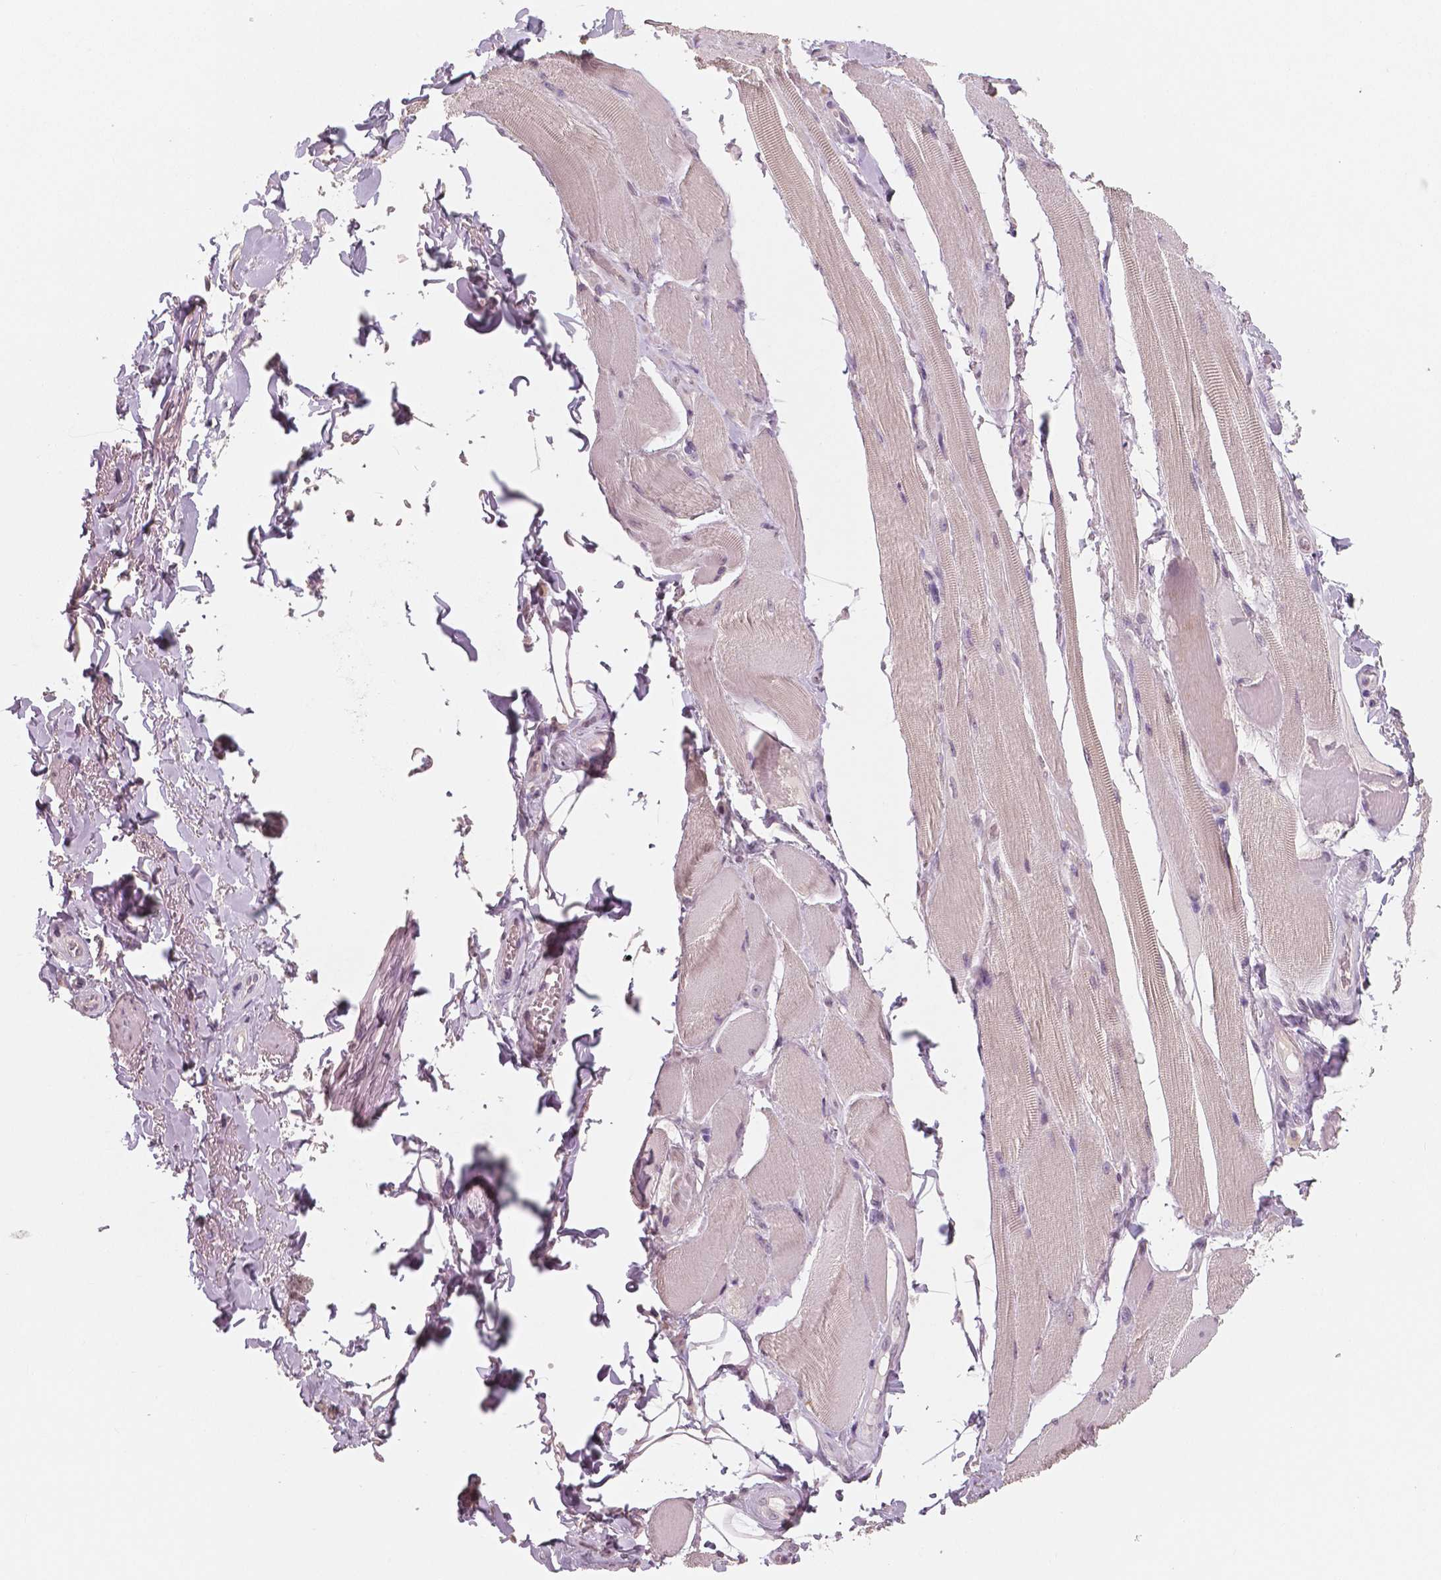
{"staining": {"intensity": "weak", "quantity": "<25%", "location": "cytoplasmic/membranous"}, "tissue": "skeletal muscle", "cell_type": "Myocytes", "image_type": "normal", "snomed": [{"axis": "morphology", "description": "Normal tissue, NOS"}, {"axis": "topography", "description": "Skeletal muscle"}, {"axis": "topography", "description": "Anal"}, {"axis": "topography", "description": "Peripheral nerve tissue"}], "caption": "This is a micrograph of immunohistochemistry staining of normal skeletal muscle, which shows no positivity in myocytes. Brightfield microscopy of IHC stained with DAB (brown) and hematoxylin (blue), captured at high magnification.", "gene": "RNASE7", "patient": {"sex": "male", "age": 53}}